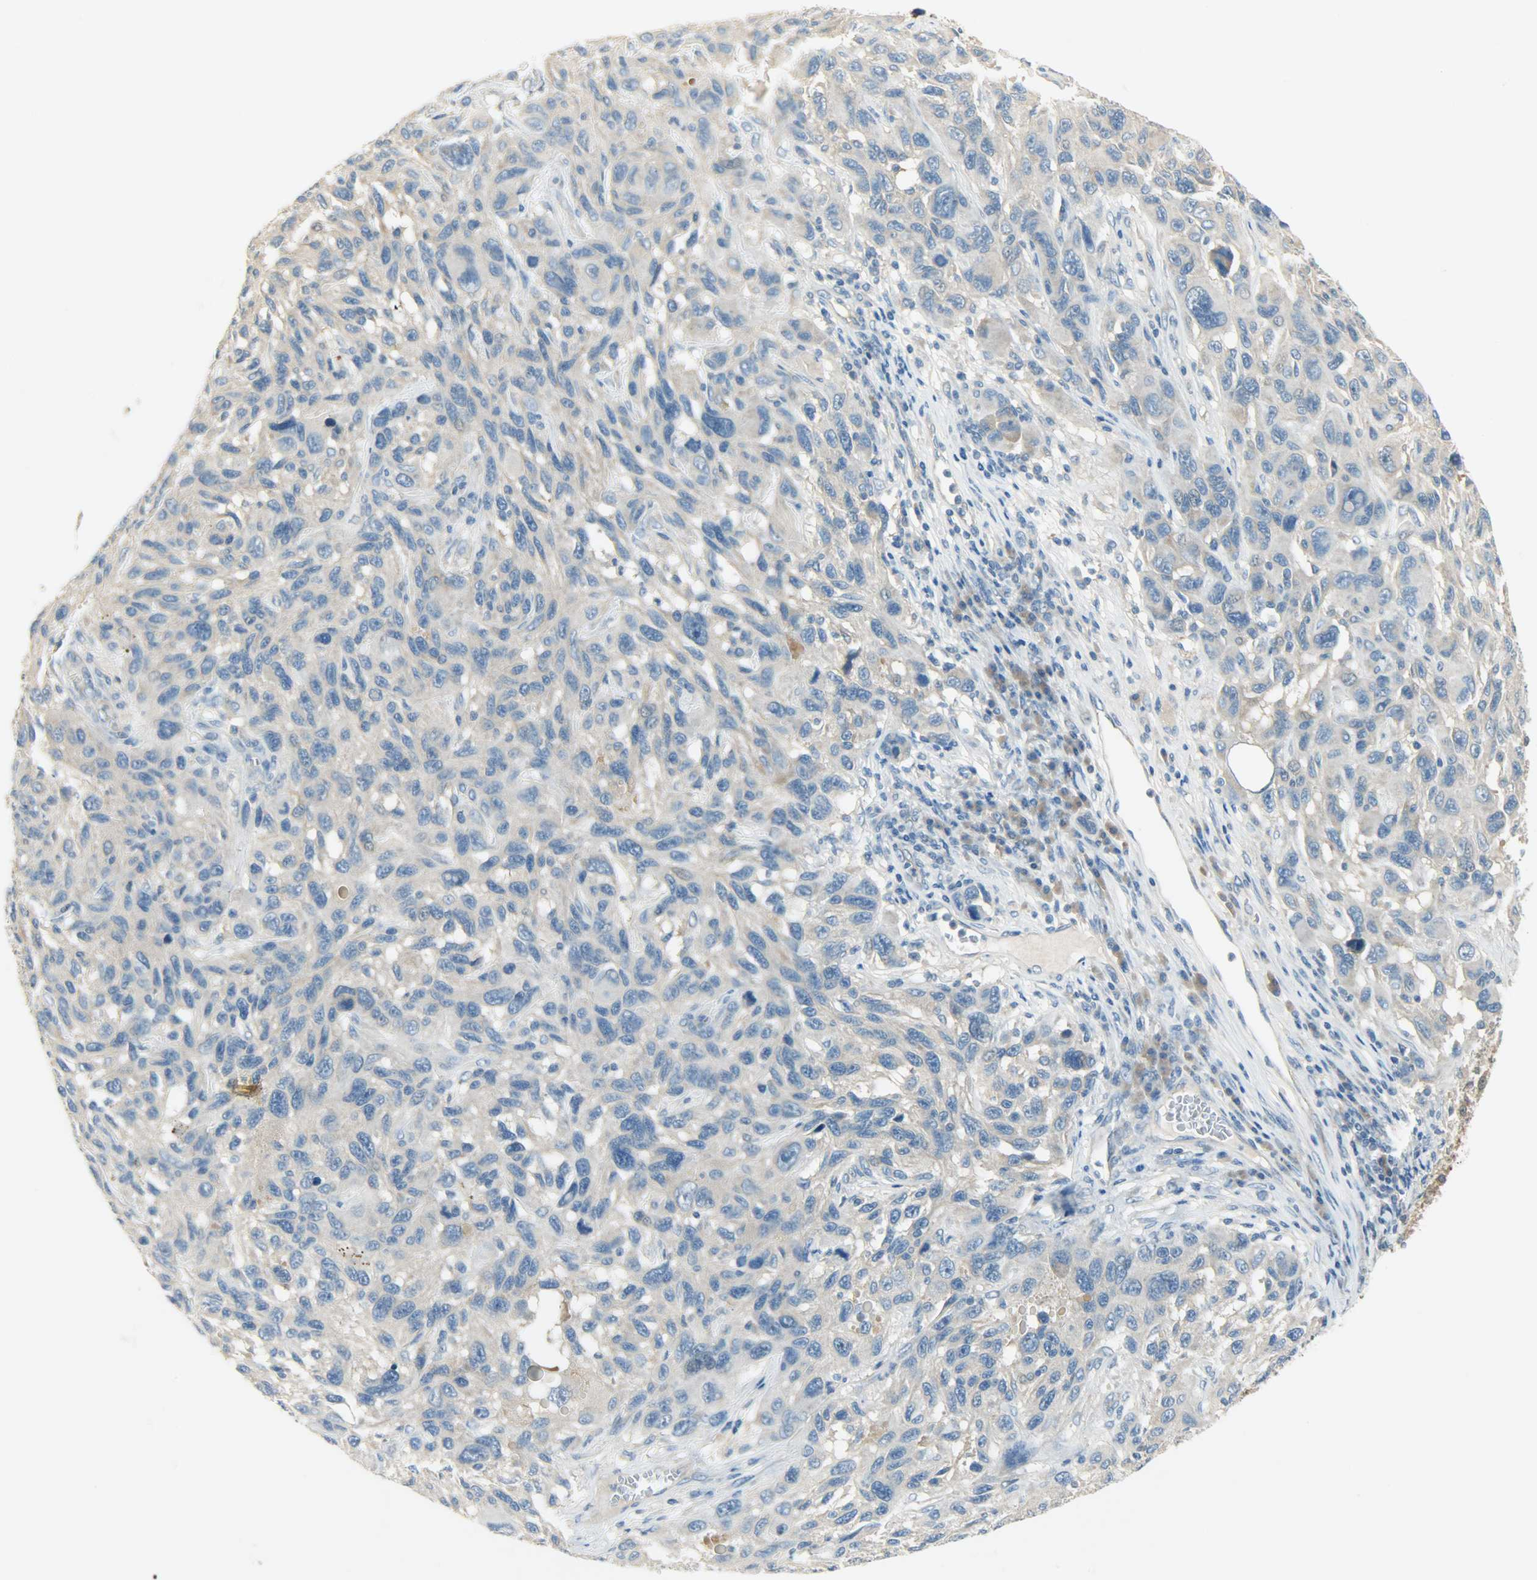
{"staining": {"intensity": "weak", "quantity": "25%-75%", "location": "cytoplasmic/membranous"}, "tissue": "melanoma", "cell_type": "Tumor cells", "image_type": "cancer", "snomed": [{"axis": "morphology", "description": "Malignant melanoma, NOS"}, {"axis": "topography", "description": "Skin"}], "caption": "The histopathology image reveals a brown stain indicating the presence of a protein in the cytoplasmic/membranous of tumor cells in melanoma.", "gene": "DSG2", "patient": {"sex": "male", "age": 53}}